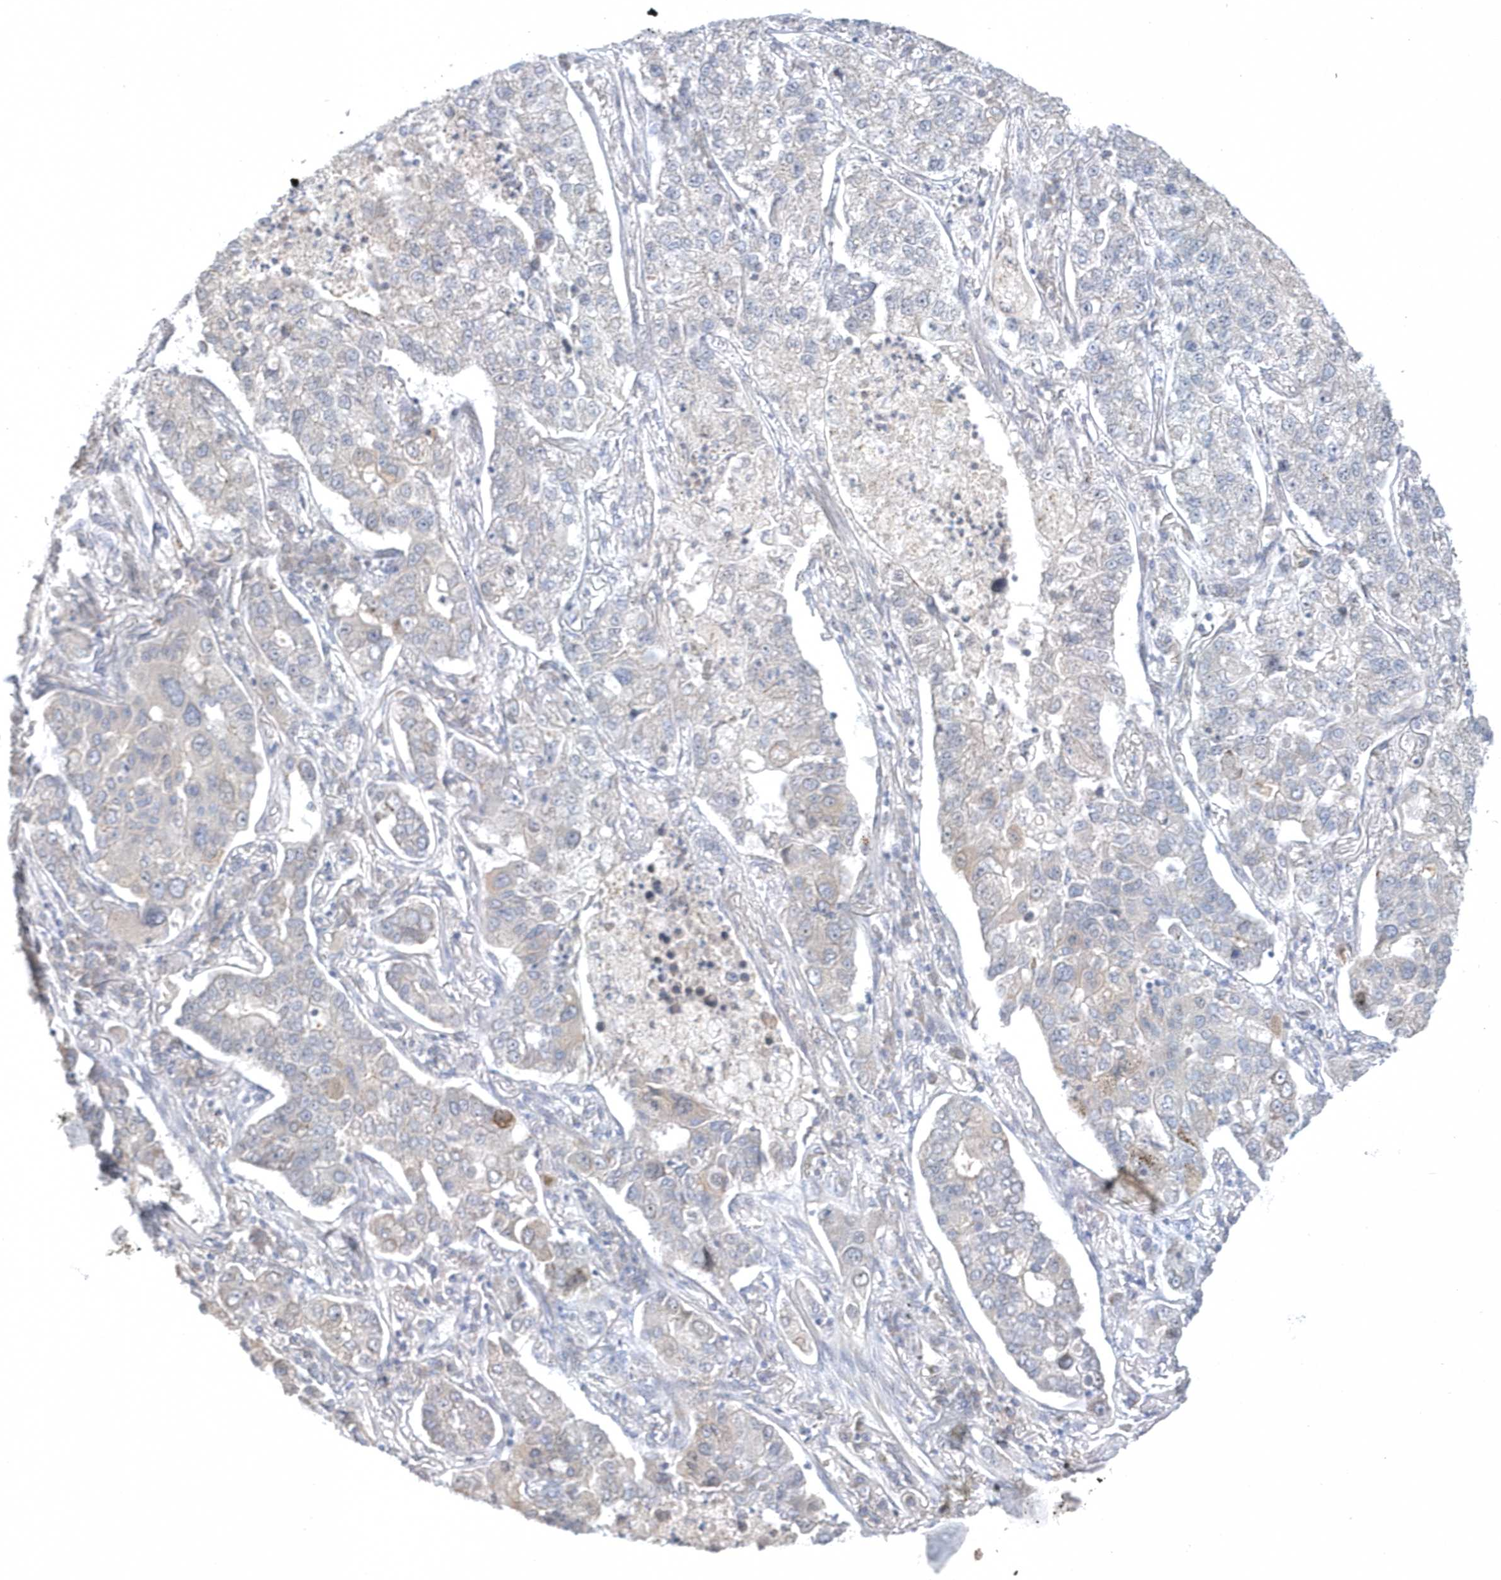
{"staining": {"intensity": "negative", "quantity": "none", "location": "none"}, "tissue": "lung cancer", "cell_type": "Tumor cells", "image_type": "cancer", "snomed": [{"axis": "morphology", "description": "Adenocarcinoma, NOS"}, {"axis": "topography", "description": "Lung"}], "caption": "DAB immunohistochemical staining of human lung cancer reveals no significant positivity in tumor cells. (DAB (3,3'-diaminobenzidine) immunohistochemistry with hematoxylin counter stain).", "gene": "ZC3H12D", "patient": {"sex": "male", "age": 49}}